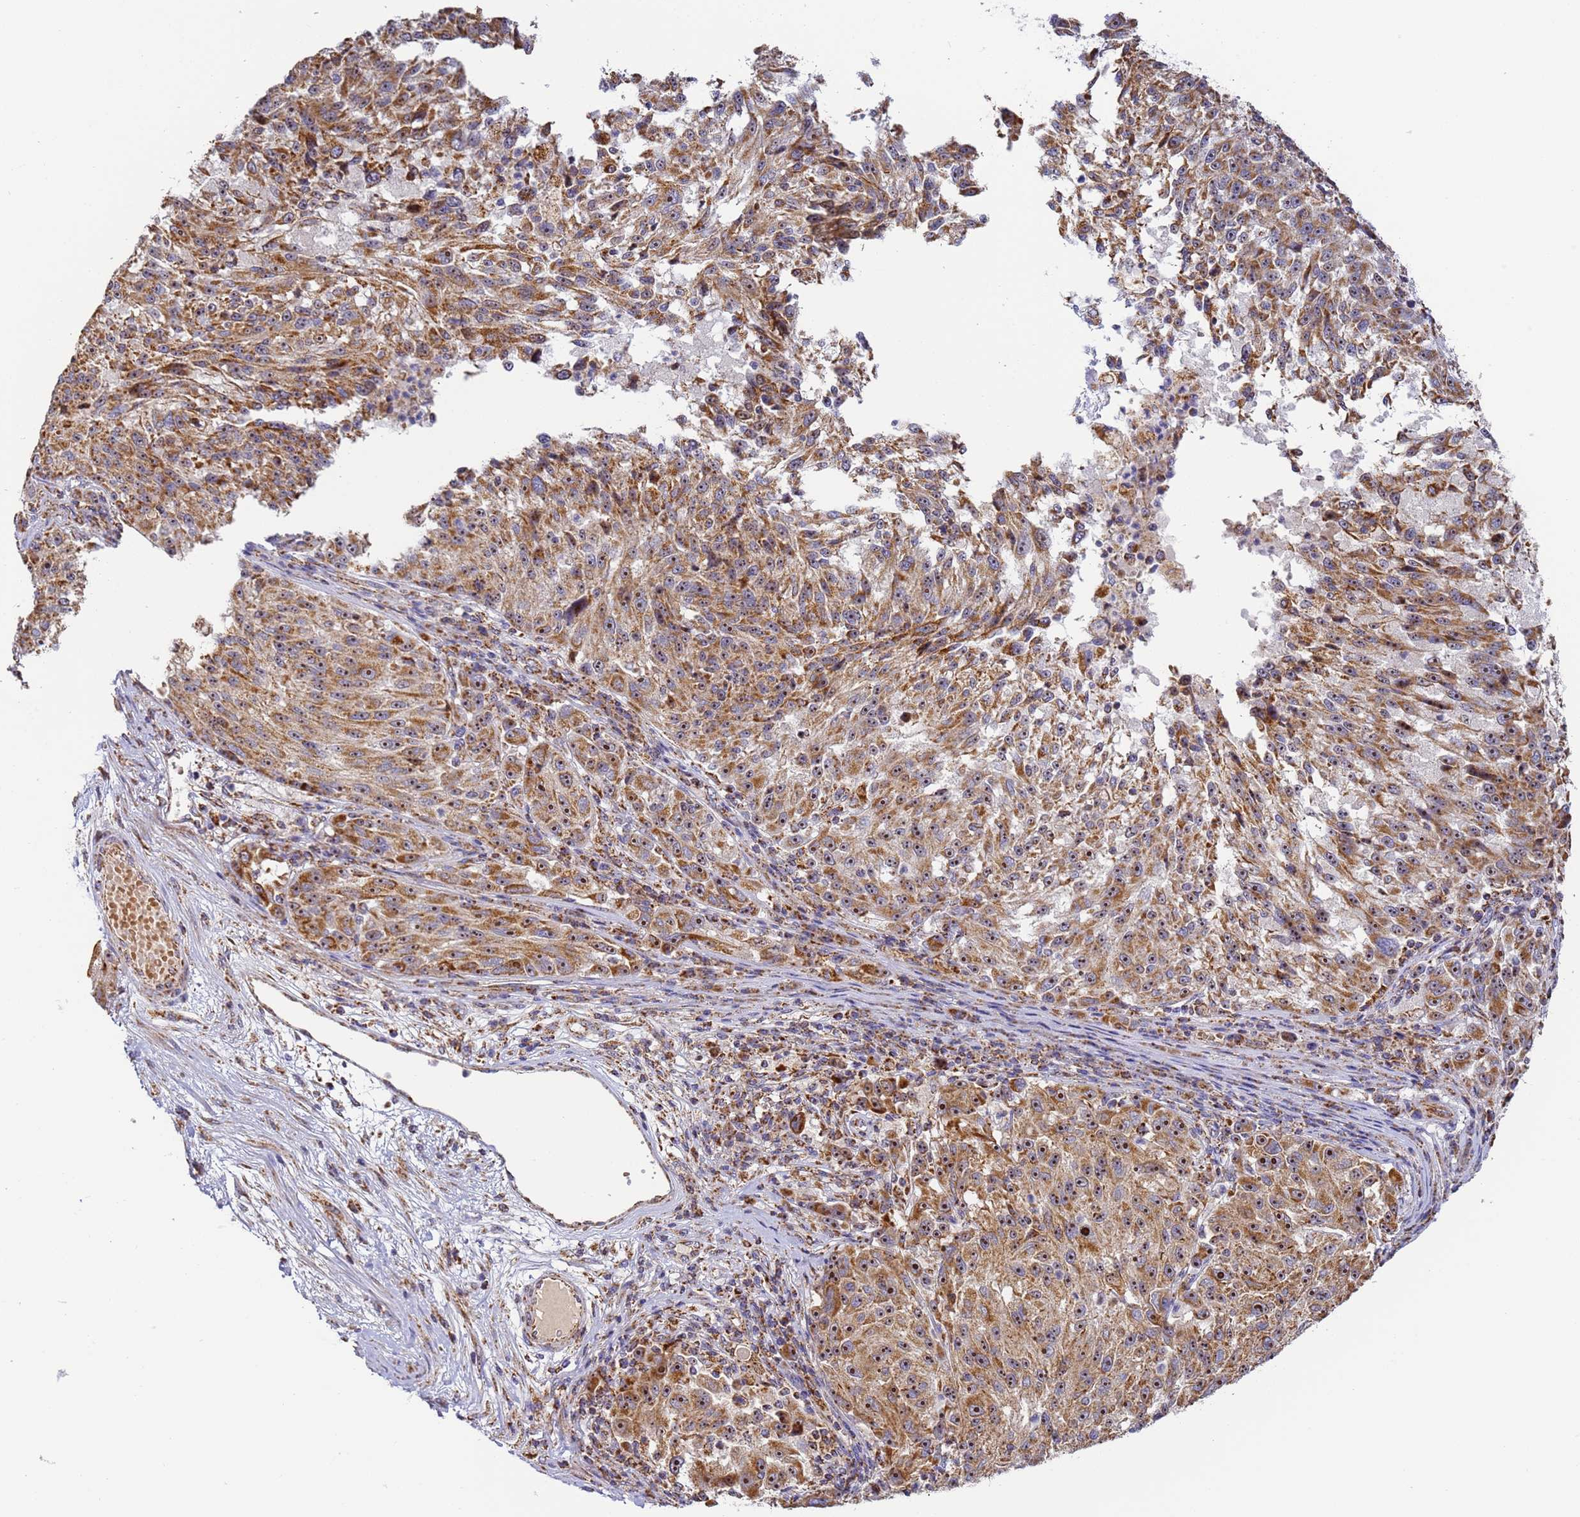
{"staining": {"intensity": "moderate", "quantity": ">75%", "location": "cytoplasmic/membranous,nuclear"}, "tissue": "melanoma", "cell_type": "Tumor cells", "image_type": "cancer", "snomed": [{"axis": "morphology", "description": "Malignant melanoma, NOS"}, {"axis": "topography", "description": "Skin"}], "caption": "IHC of human malignant melanoma shows medium levels of moderate cytoplasmic/membranous and nuclear staining in approximately >75% of tumor cells.", "gene": "FRG2C", "patient": {"sex": "male", "age": 53}}